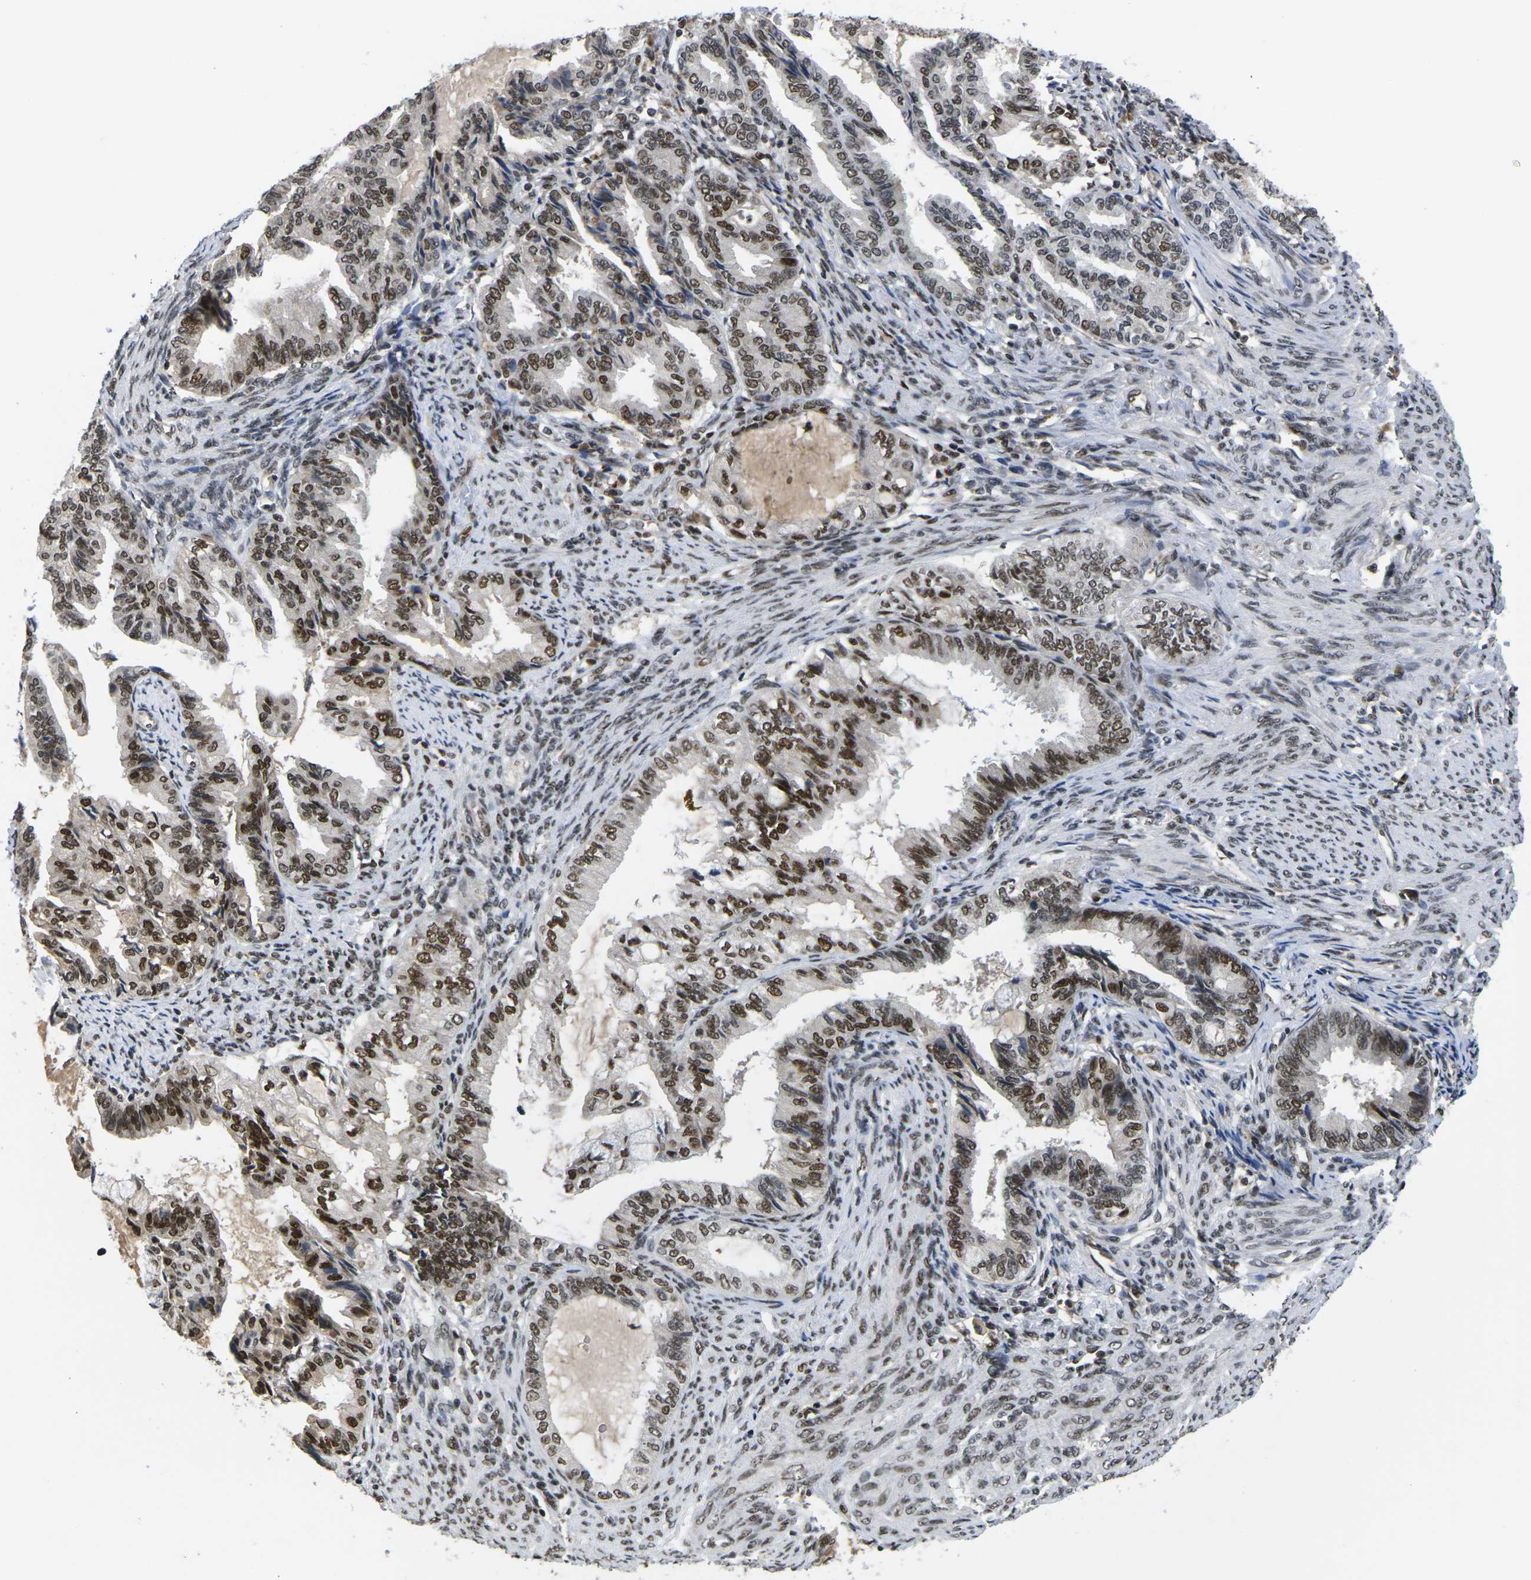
{"staining": {"intensity": "strong", "quantity": ">75%", "location": "nuclear"}, "tissue": "endometrial cancer", "cell_type": "Tumor cells", "image_type": "cancer", "snomed": [{"axis": "morphology", "description": "Adenocarcinoma, NOS"}, {"axis": "topography", "description": "Endometrium"}], "caption": "Human endometrial adenocarcinoma stained for a protein (brown) shows strong nuclear positive expression in approximately >75% of tumor cells.", "gene": "GTF2E1", "patient": {"sex": "female", "age": 86}}